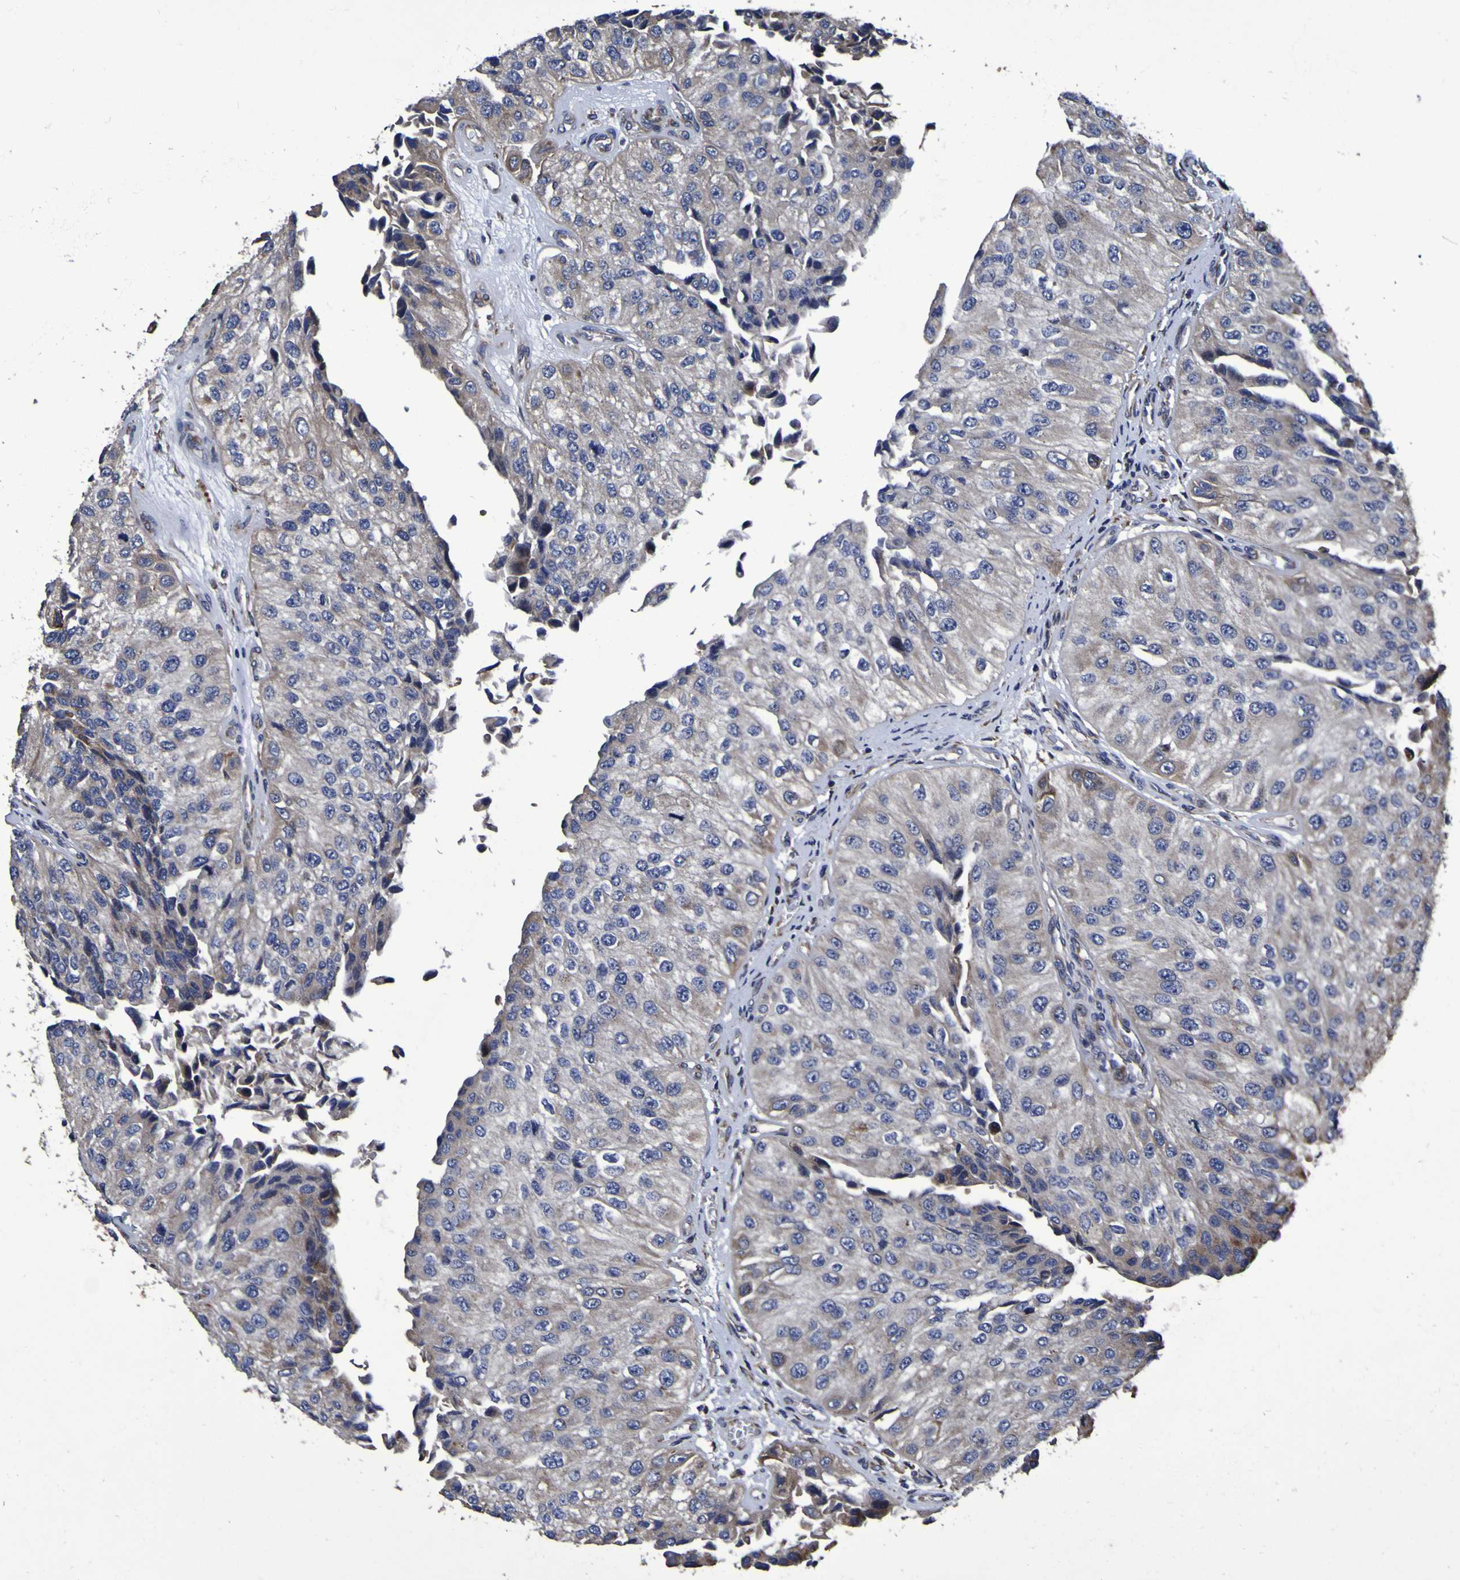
{"staining": {"intensity": "negative", "quantity": "none", "location": "none"}, "tissue": "urothelial cancer", "cell_type": "Tumor cells", "image_type": "cancer", "snomed": [{"axis": "morphology", "description": "Urothelial carcinoma, High grade"}, {"axis": "topography", "description": "Kidney"}, {"axis": "topography", "description": "Urinary bladder"}], "caption": "This is an IHC micrograph of high-grade urothelial carcinoma. There is no positivity in tumor cells.", "gene": "P3H1", "patient": {"sex": "male", "age": 77}}